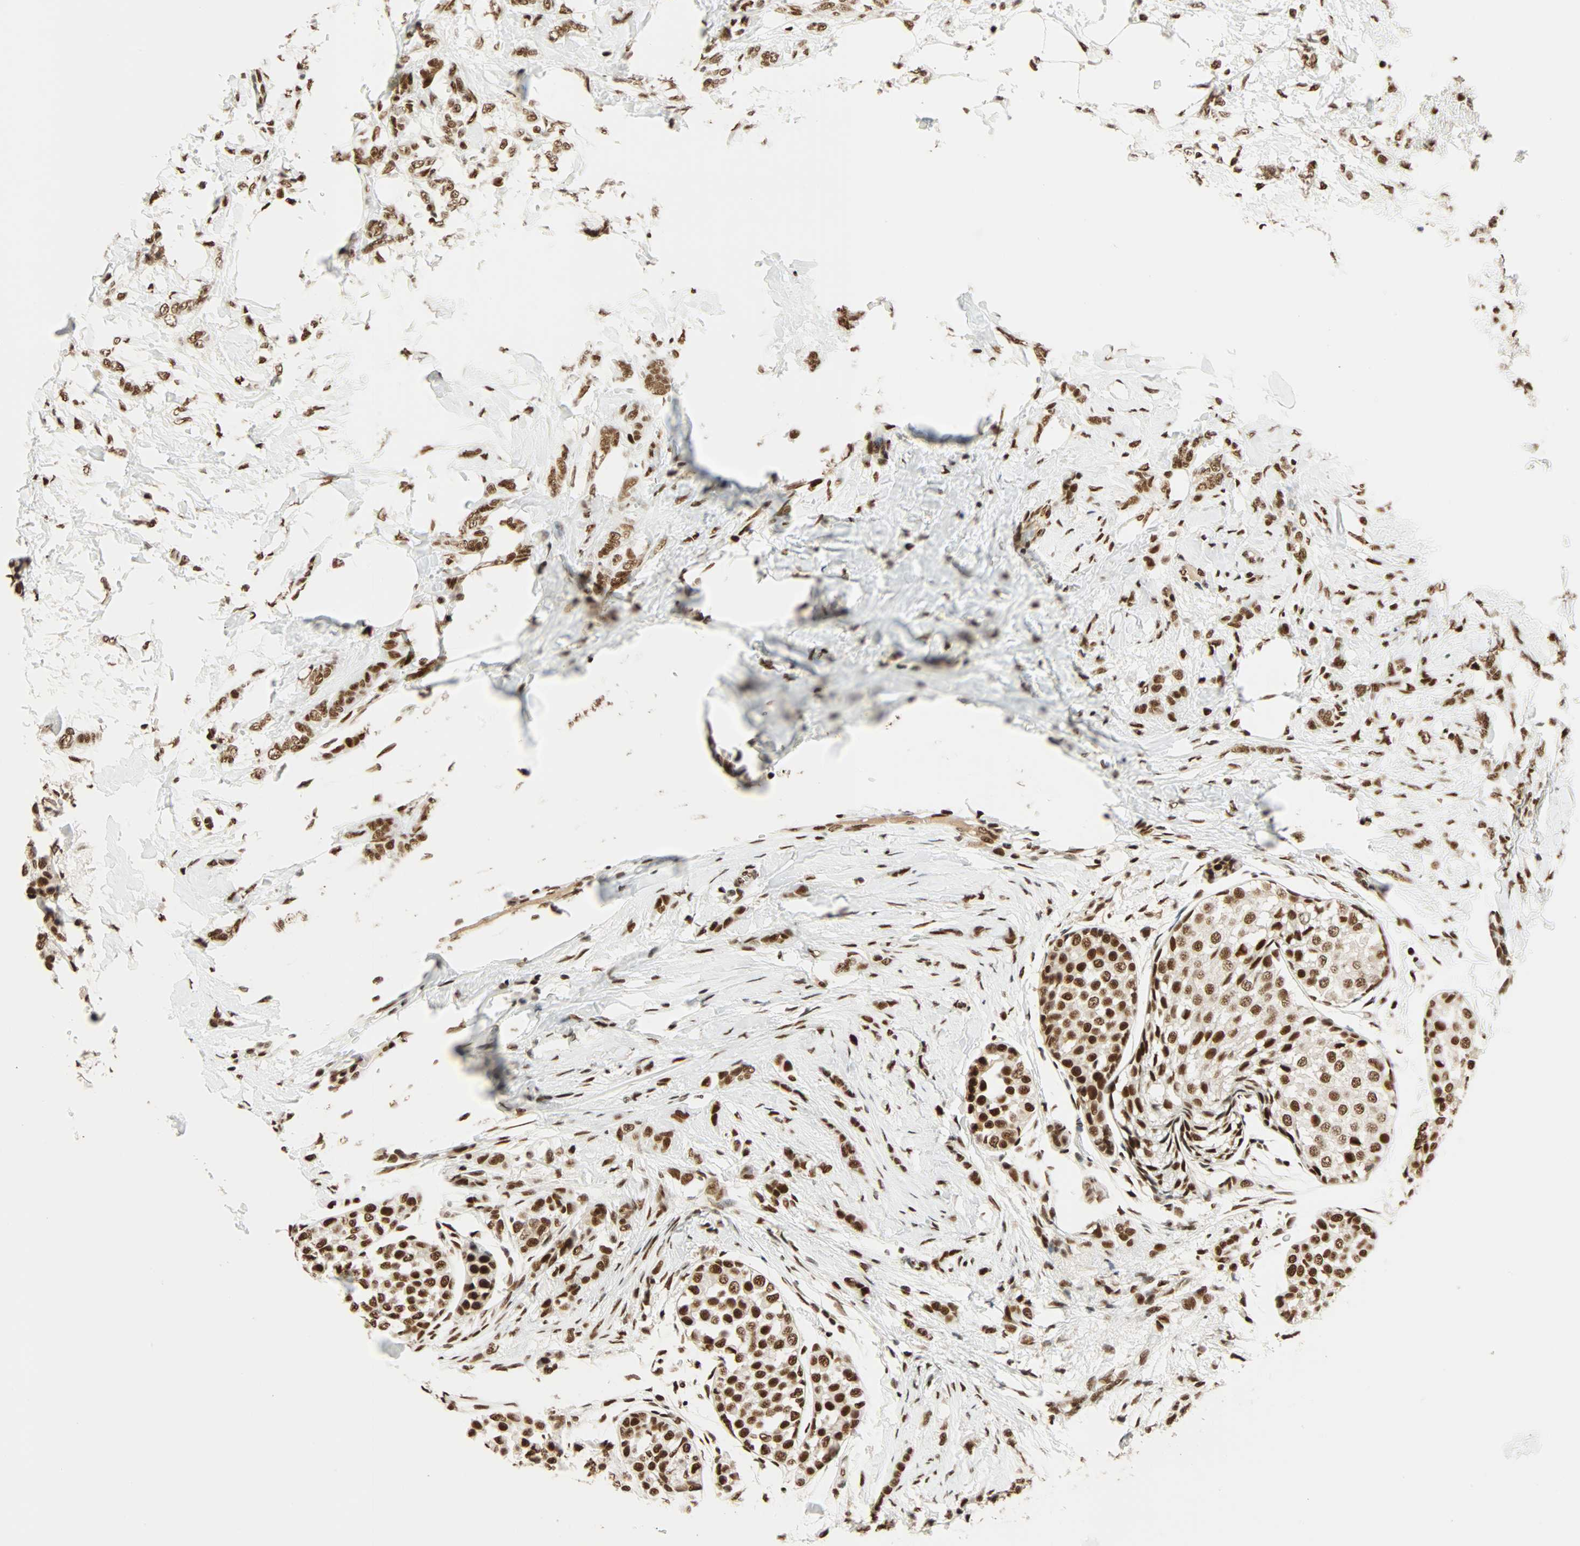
{"staining": {"intensity": "moderate", "quantity": ">75%", "location": "nuclear"}, "tissue": "breast cancer", "cell_type": "Tumor cells", "image_type": "cancer", "snomed": [{"axis": "morphology", "description": "Lobular carcinoma, in situ"}, {"axis": "morphology", "description": "Lobular carcinoma"}, {"axis": "topography", "description": "Breast"}], "caption": "Lobular carcinoma in situ (breast) stained with immunohistochemistry shows moderate nuclear positivity in about >75% of tumor cells.", "gene": "CDK12", "patient": {"sex": "female", "age": 41}}